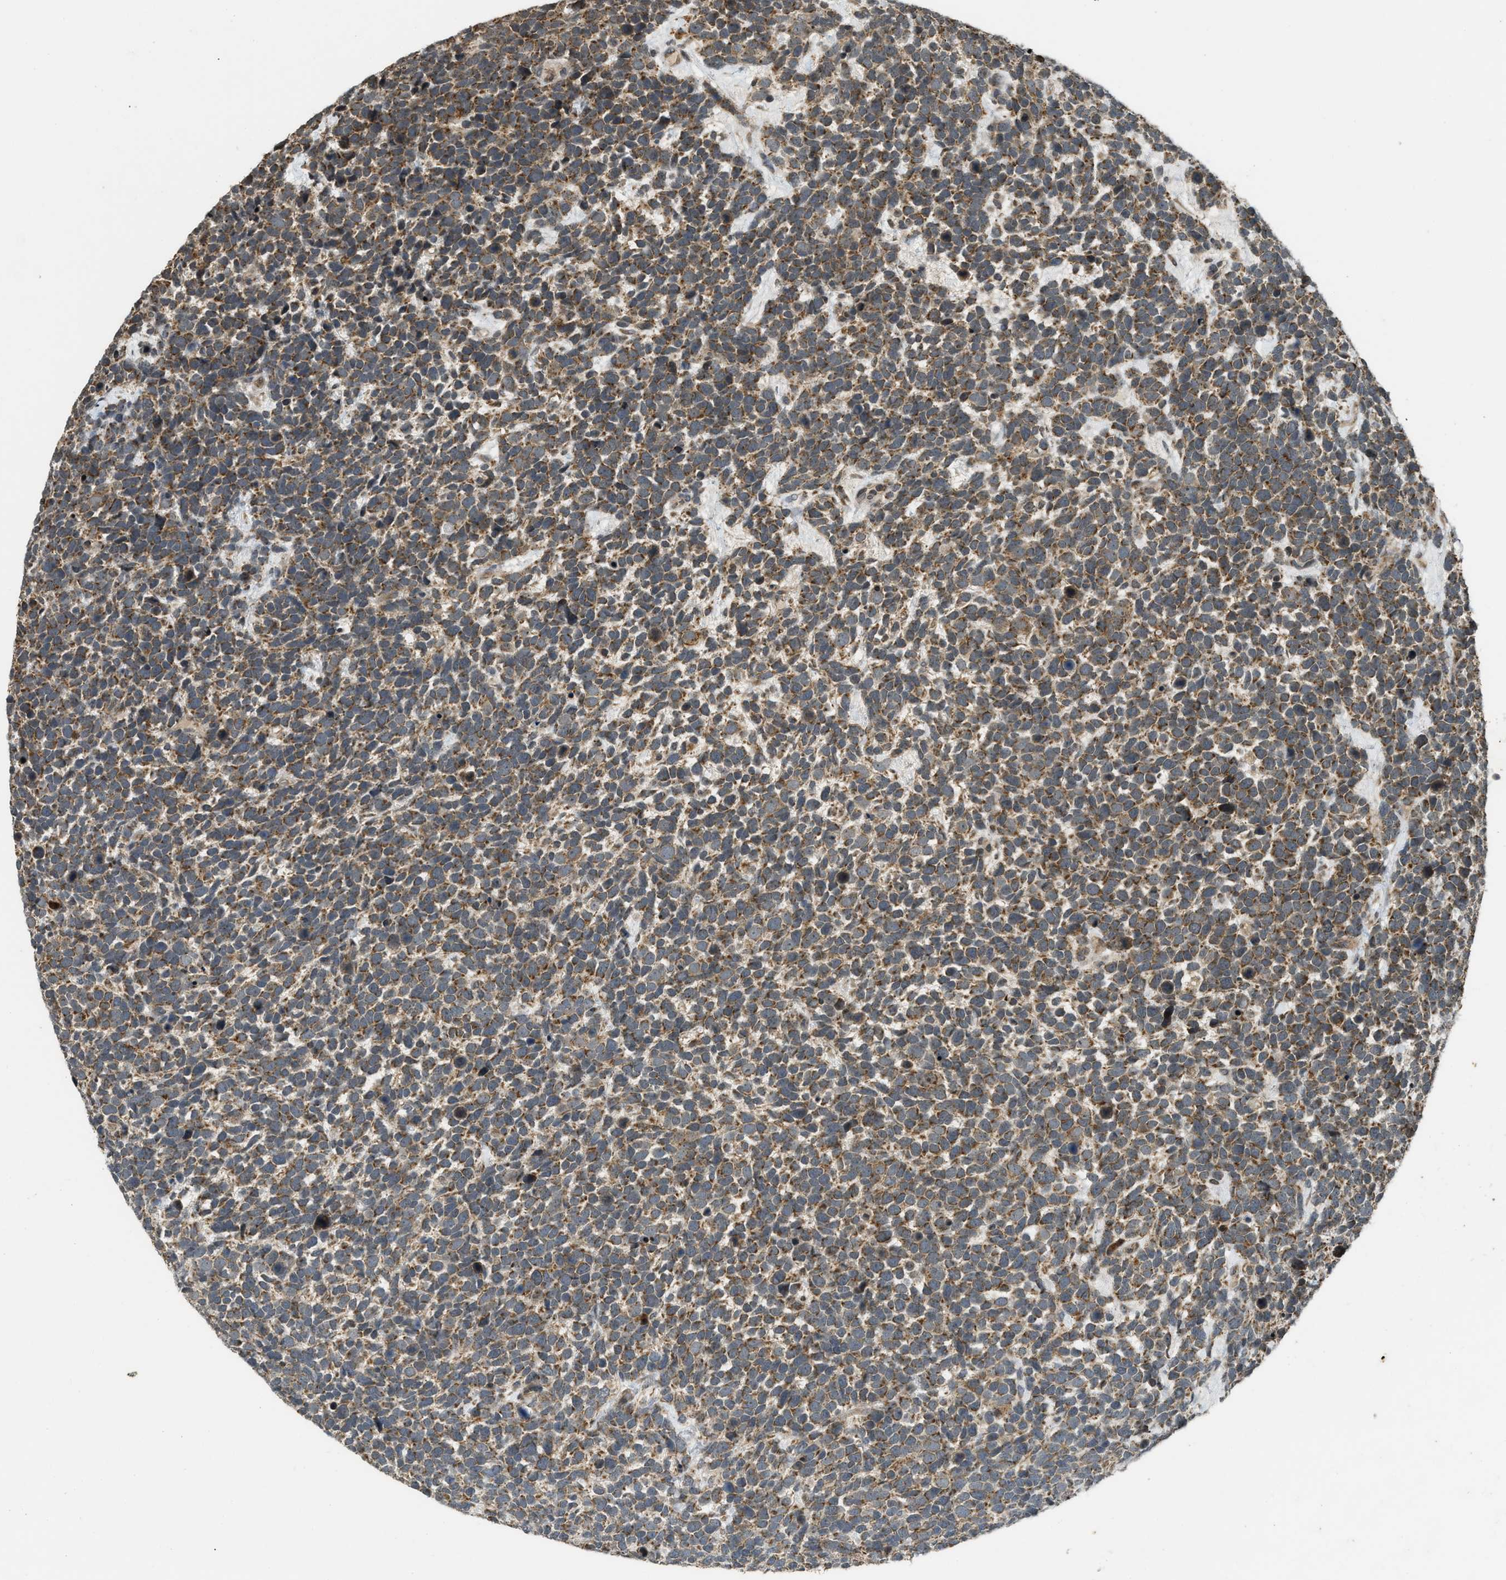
{"staining": {"intensity": "moderate", "quantity": ">75%", "location": "cytoplasmic/membranous"}, "tissue": "urothelial cancer", "cell_type": "Tumor cells", "image_type": "cancer", "snomed": [{"axis": "morphology", "description": "Urothelial carcinoma, High grade"}, {"axis": "topography", "description": "Urinary bladder"}], "caption": "Immunohistochemical staining of urothelial carcinoma (high-grade) displays medium levels of moderate cytoplasmic/membranous positivity in about >75% of tumor cells.", "gene": "SIAH1", "patient": {"sex": "female", "age": 82}}